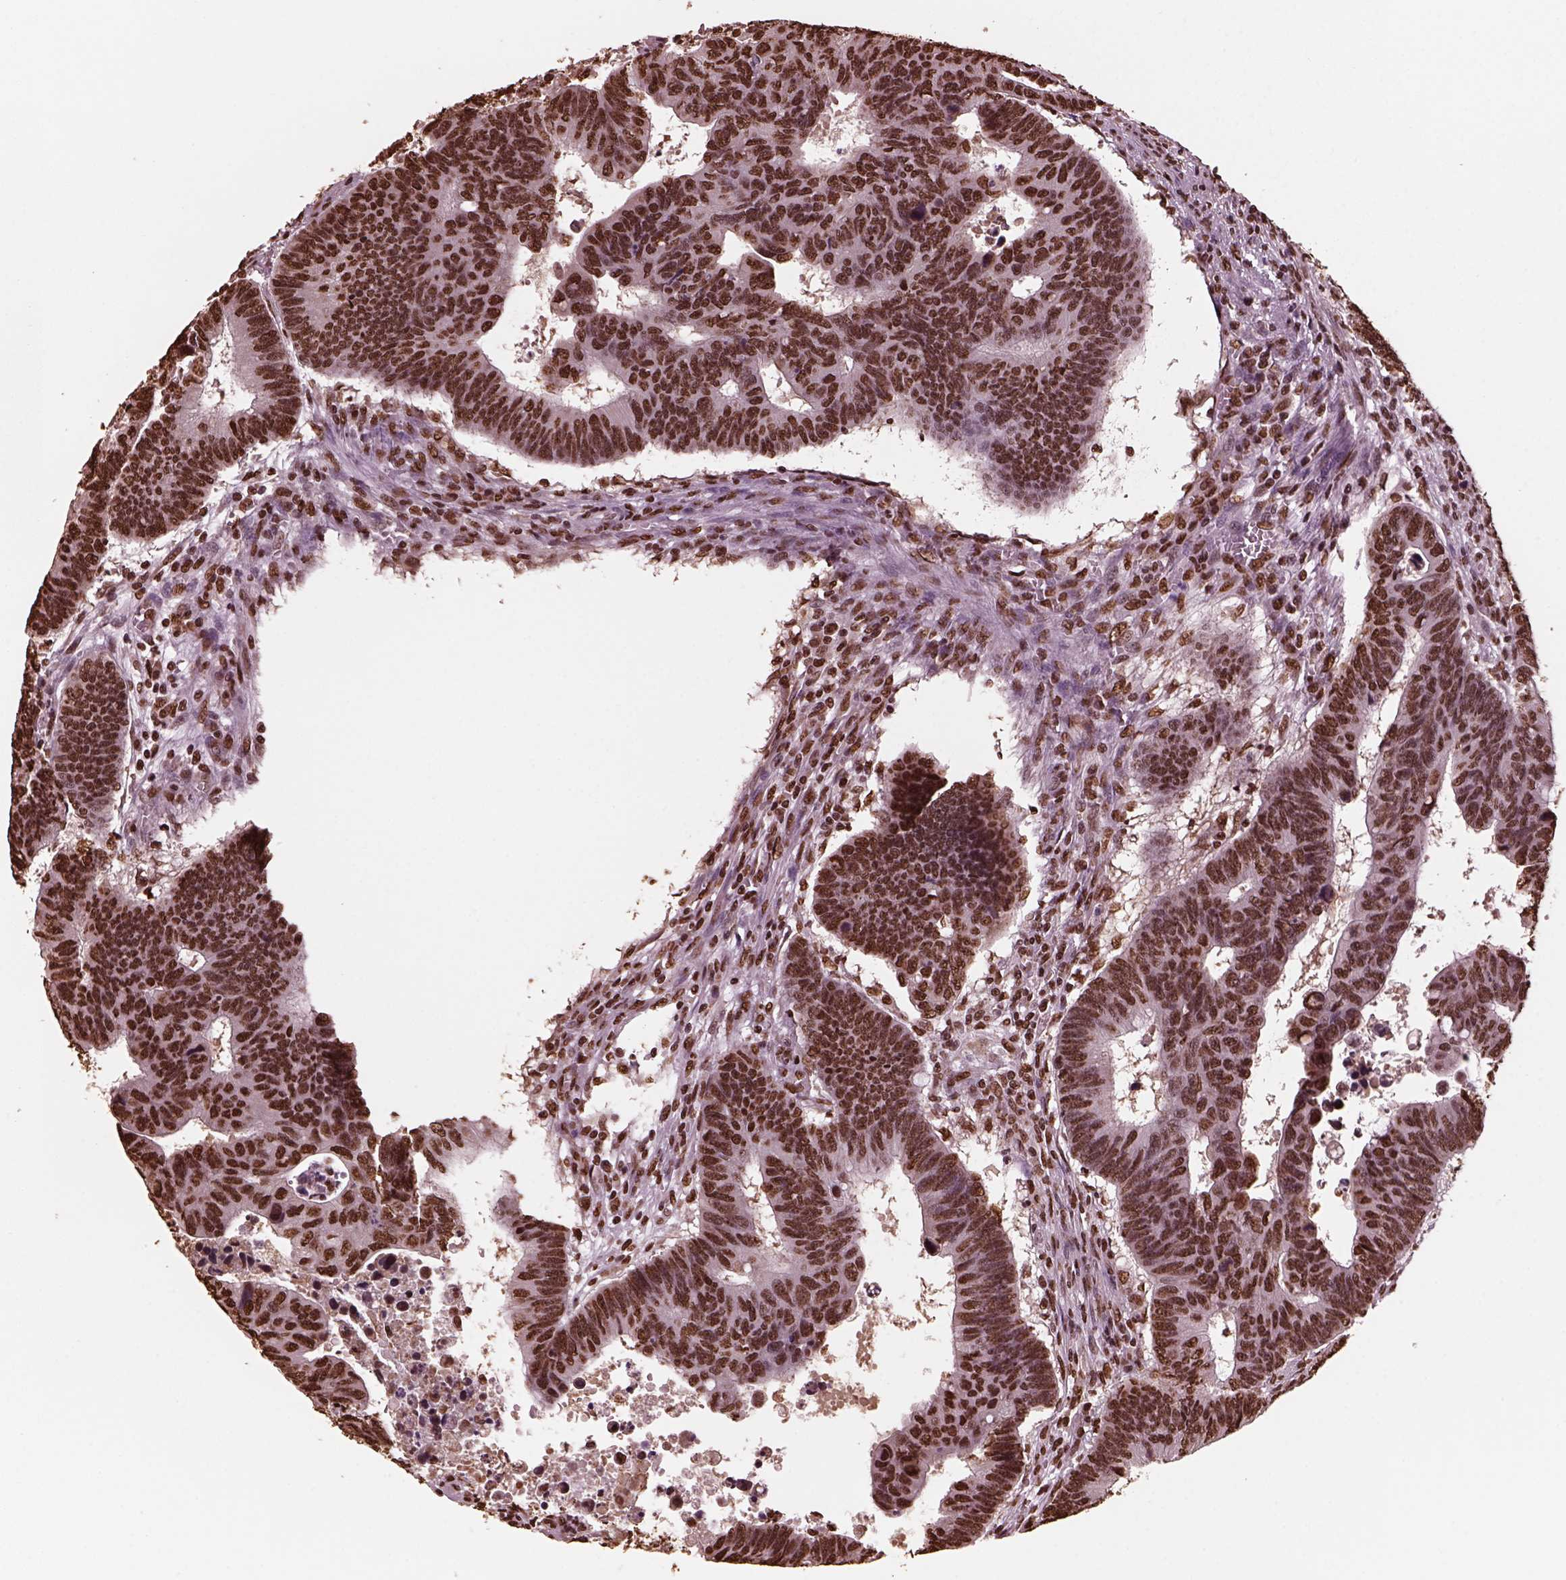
{"staining": {"intensity": "strong", "quantity": ">75%", "location": "nuclear"}, "tissue": "colorectal cancer", "cell_type": "Tumor cells", "image_type": "cancer", "snomed": [{"axis": "morphology", "description": "Adenocarcinoma, NOS"}, {"axis": "topography", "description": "Rectum"}], "caption": "Brown immunohistochemical staining in human colorectal cancer (adenocarcinoma) reveals strong nuclear positivity in about >75% of tumor cells. The staining was performed using DAB (3,3'-diaminobenzidine) to visualize the protein expression in brown, while the nuclei were stained in blue with hematoxylin (Magnification: 20x).", "gene": "NSD1", "patient": {"sex": "female", "age": 85}}